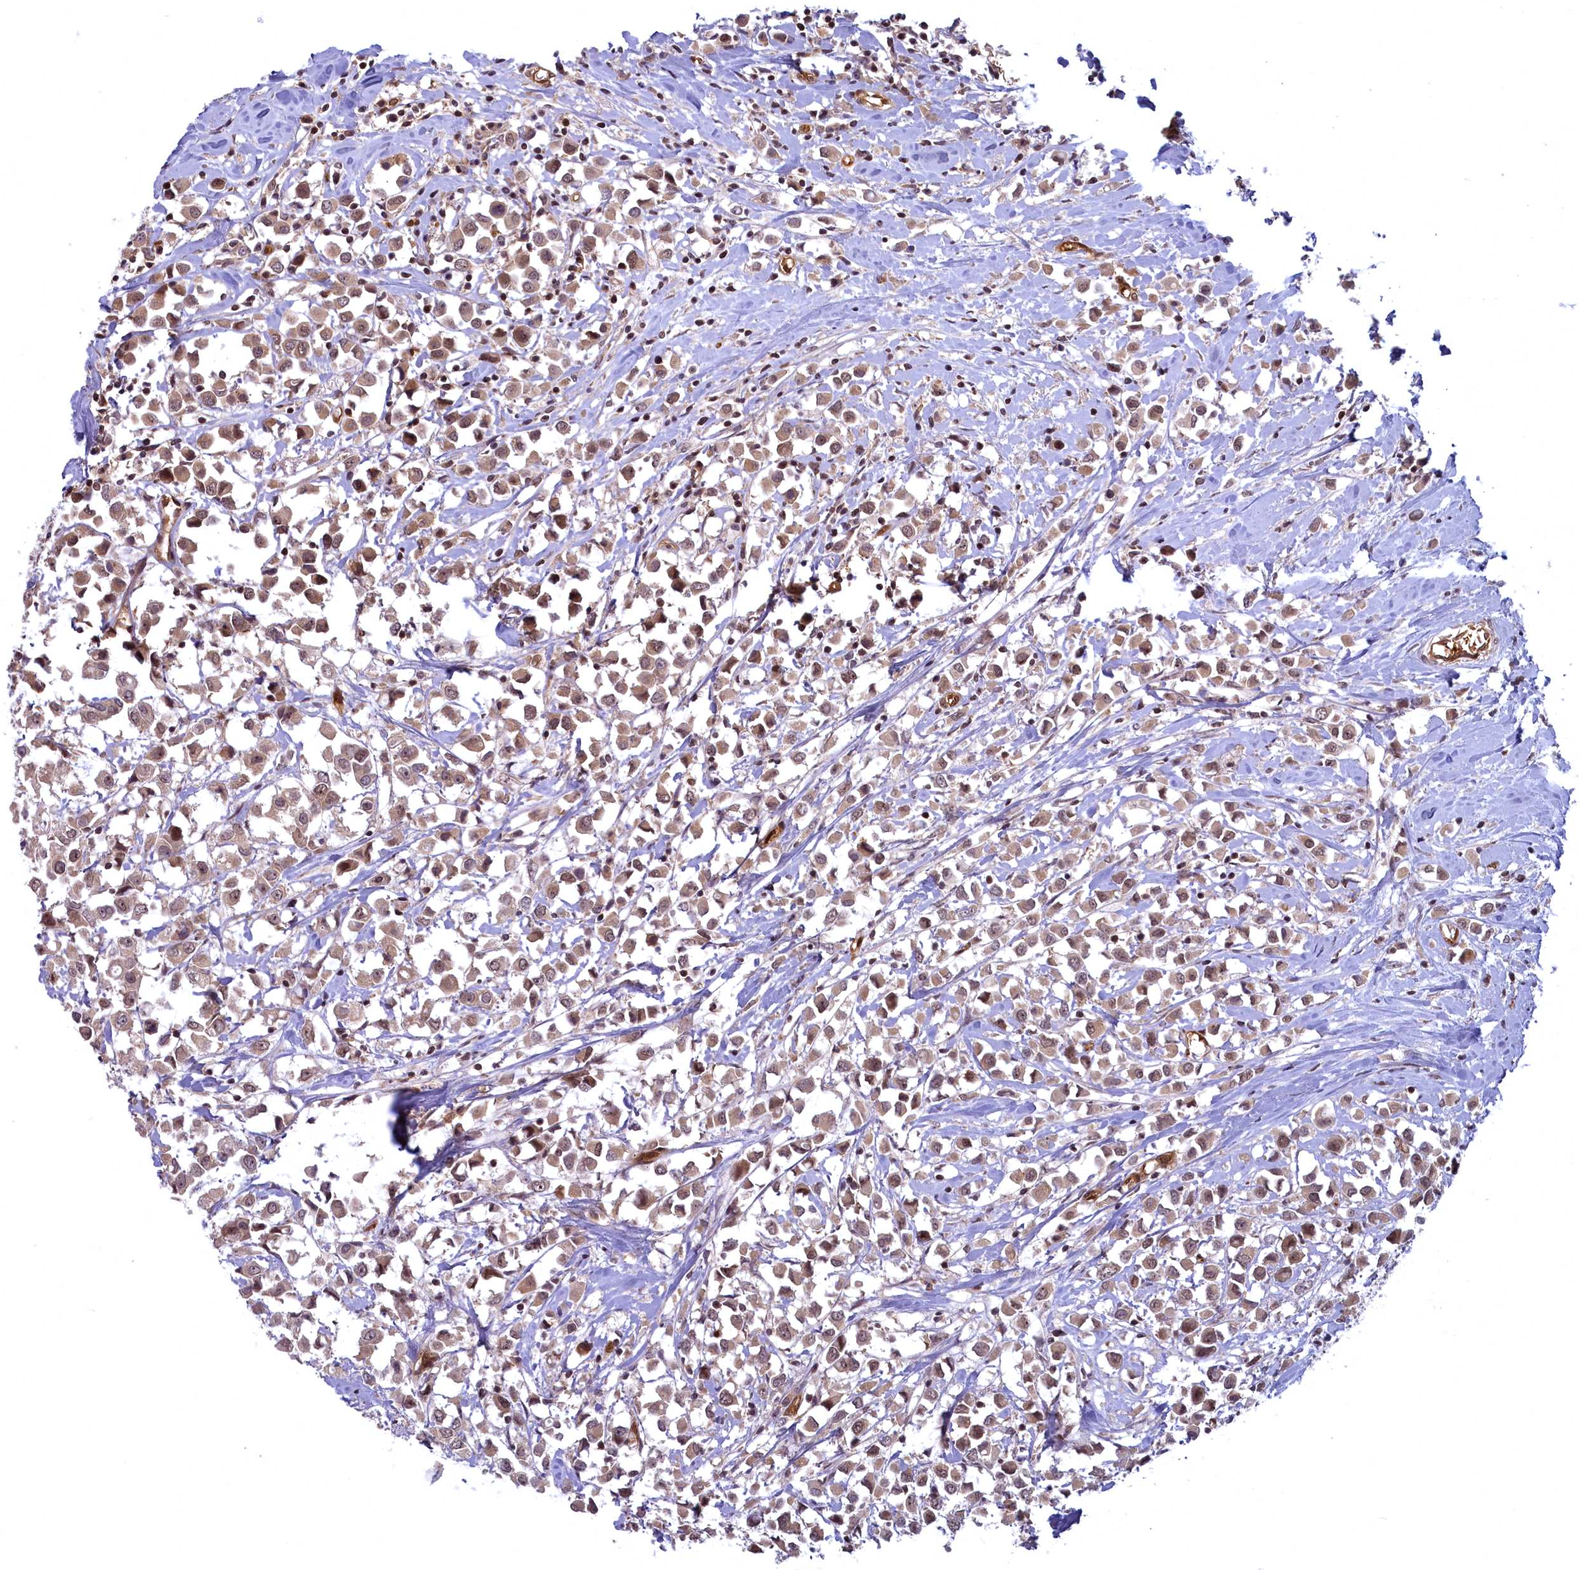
{"staining": {"intensity": "moderate", "quantity": ">75%", "location": "cytoplasmic/membranous,nuclear"}, "tissue": "breast cancer", "cell_type": "Tumor cells", "image_type": "cancer", "snomed": [{"axis": "morphology", "description": "Duct carcinoma"}, {"axis": "topography", "description": "Breast"}], "caption": "A medium amount of moderate cytoplasmic/membranous and nuclear expression is appreciated in about >75% of tumor cells in breast cancer (intraductal carcinoma) tissue. (Brightfield microscopy of DAB IHC at high magnification).", "gene": "SNRK", "patient": {"sex": "female", "age": 61}}